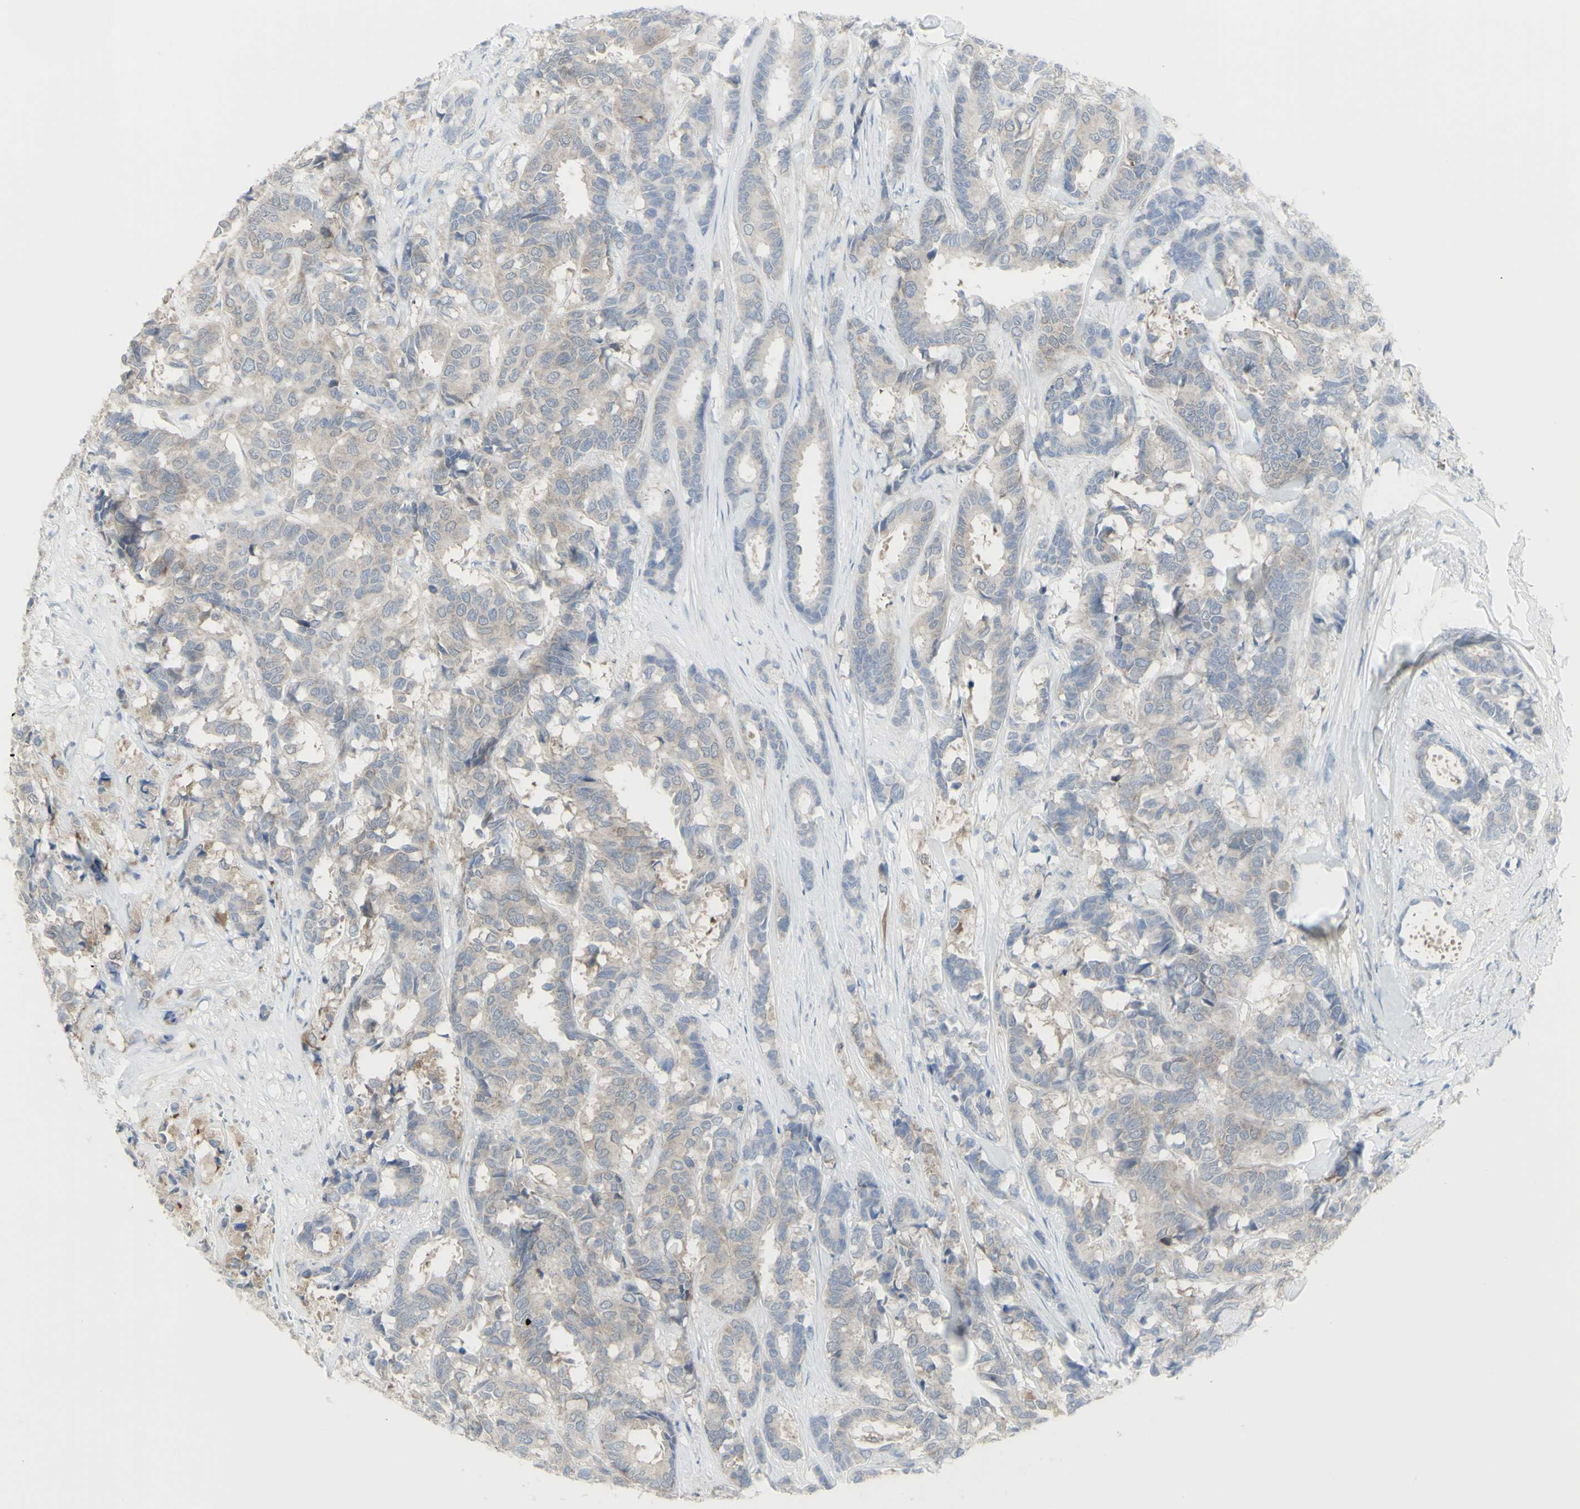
{"staining": {"intensity": "negative", "quantity": "none", "location": "none"}, "tissue": "breast cancer", "cell_type": "Tumor cells", "image_type": "cancer", "snomed": [{"axis": "morphology", "description": "Duct carcinoma"}, {"axis": "topography", "description": "Breast"}], "caption": "Breast infiltrating ductal carcinoma was stained to show a protein in brown. There is no significant staining in tumor cells.", "gene": "ENSG00000198211", "patient": {"sex": "female", "age": 87}}